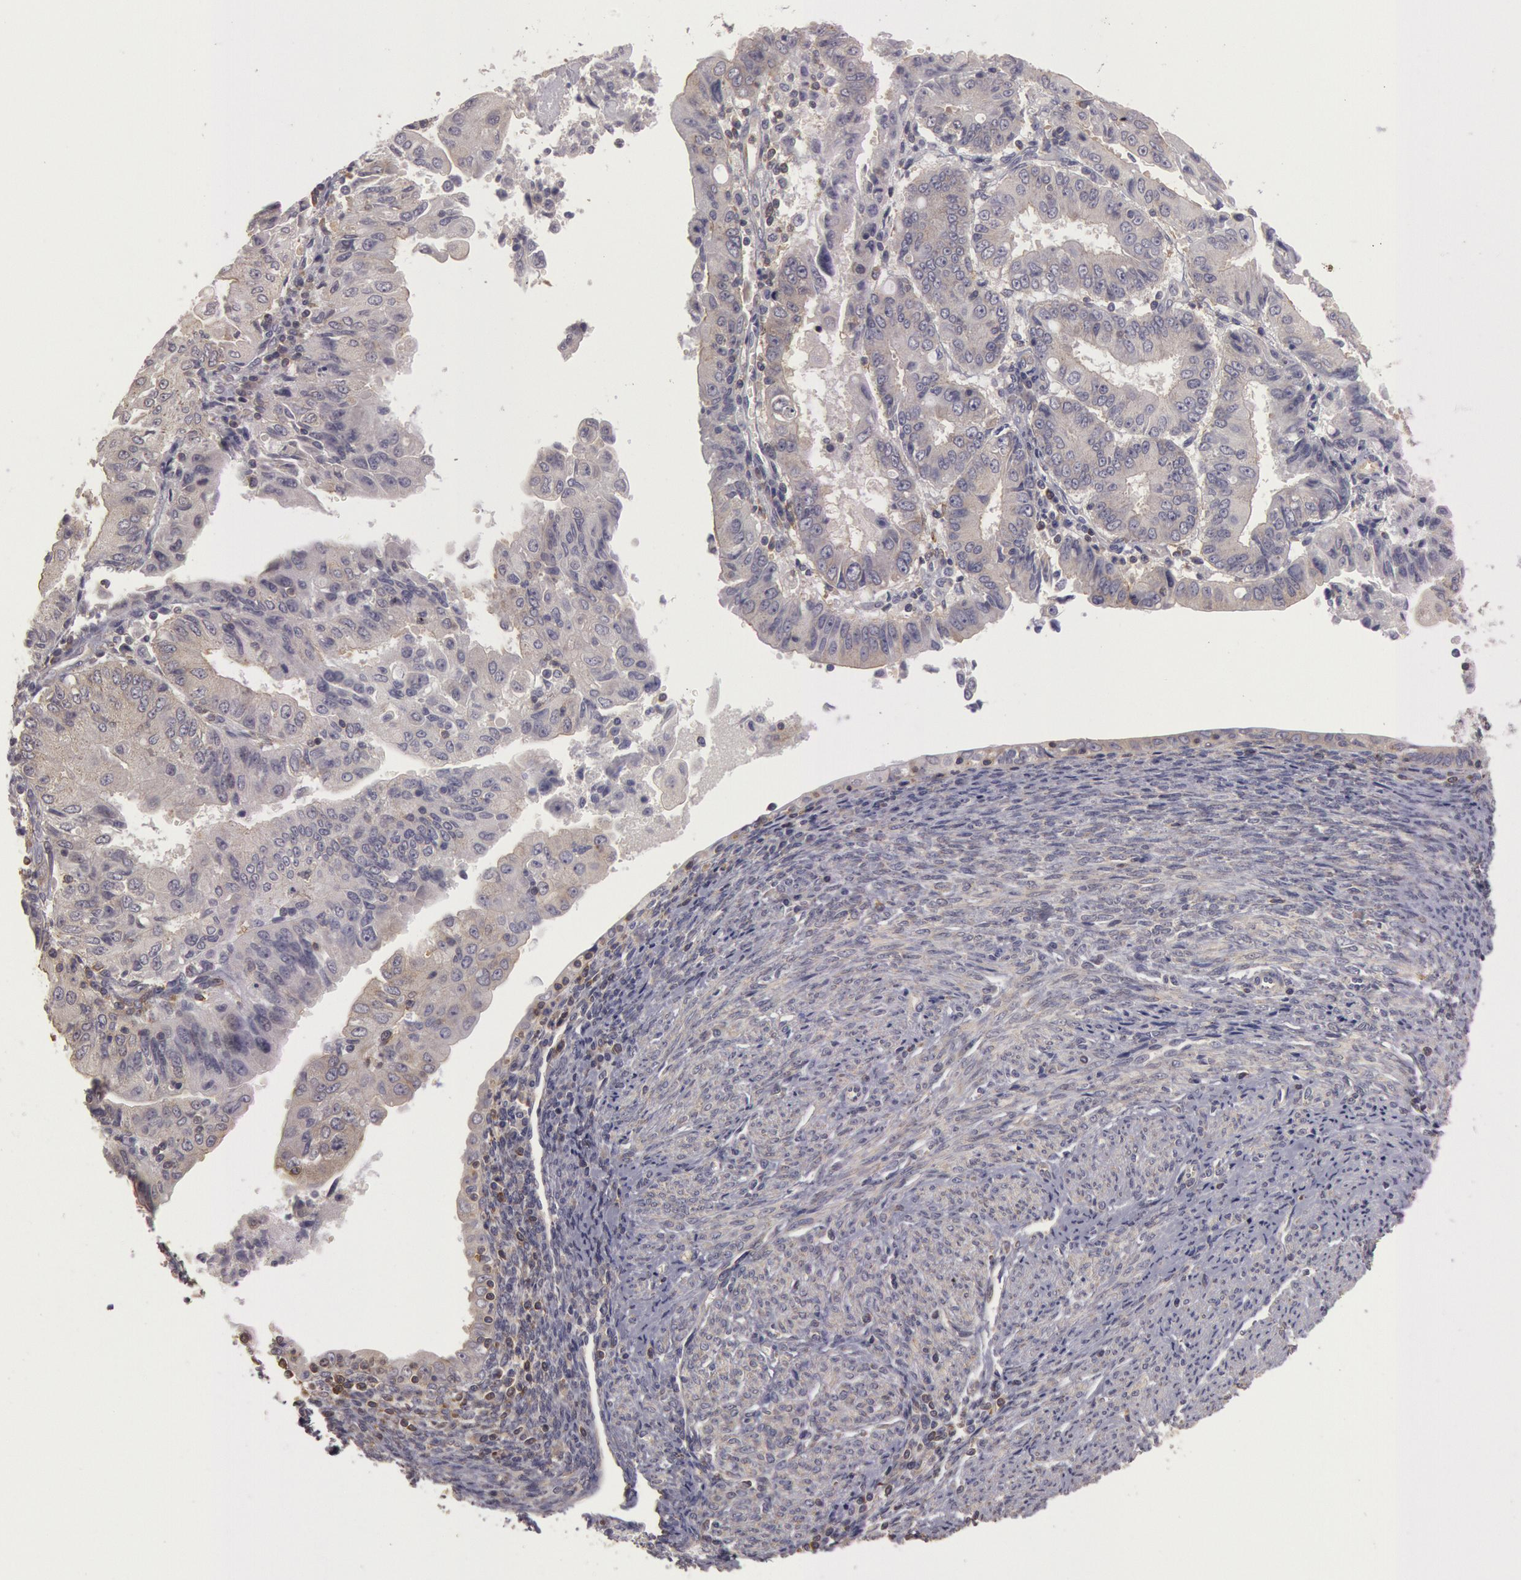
{"staining": {"intensity": "weak", "quantity": "25%-75%", "location": "cytoplasmic/membranous"}, "tissue": "endometrial cancer", "cell_type": "Tumor cells", "image_type": "cancer", "snomed": [{"axis": "morphology", "description": "Adenocarcinoma, NOS"}, {"axis": "topography", "description": "Endometrium"}], "caption": "A high-resolution micrograph shows immunohistochemistry (IHC) staining of endometrial cancer, which reveals weak cytoplasmic/membranous positivity in about 25%-75% of tumor cells.", "gene": "NMT2", "patient": {"sex": "female", "age": 75}}